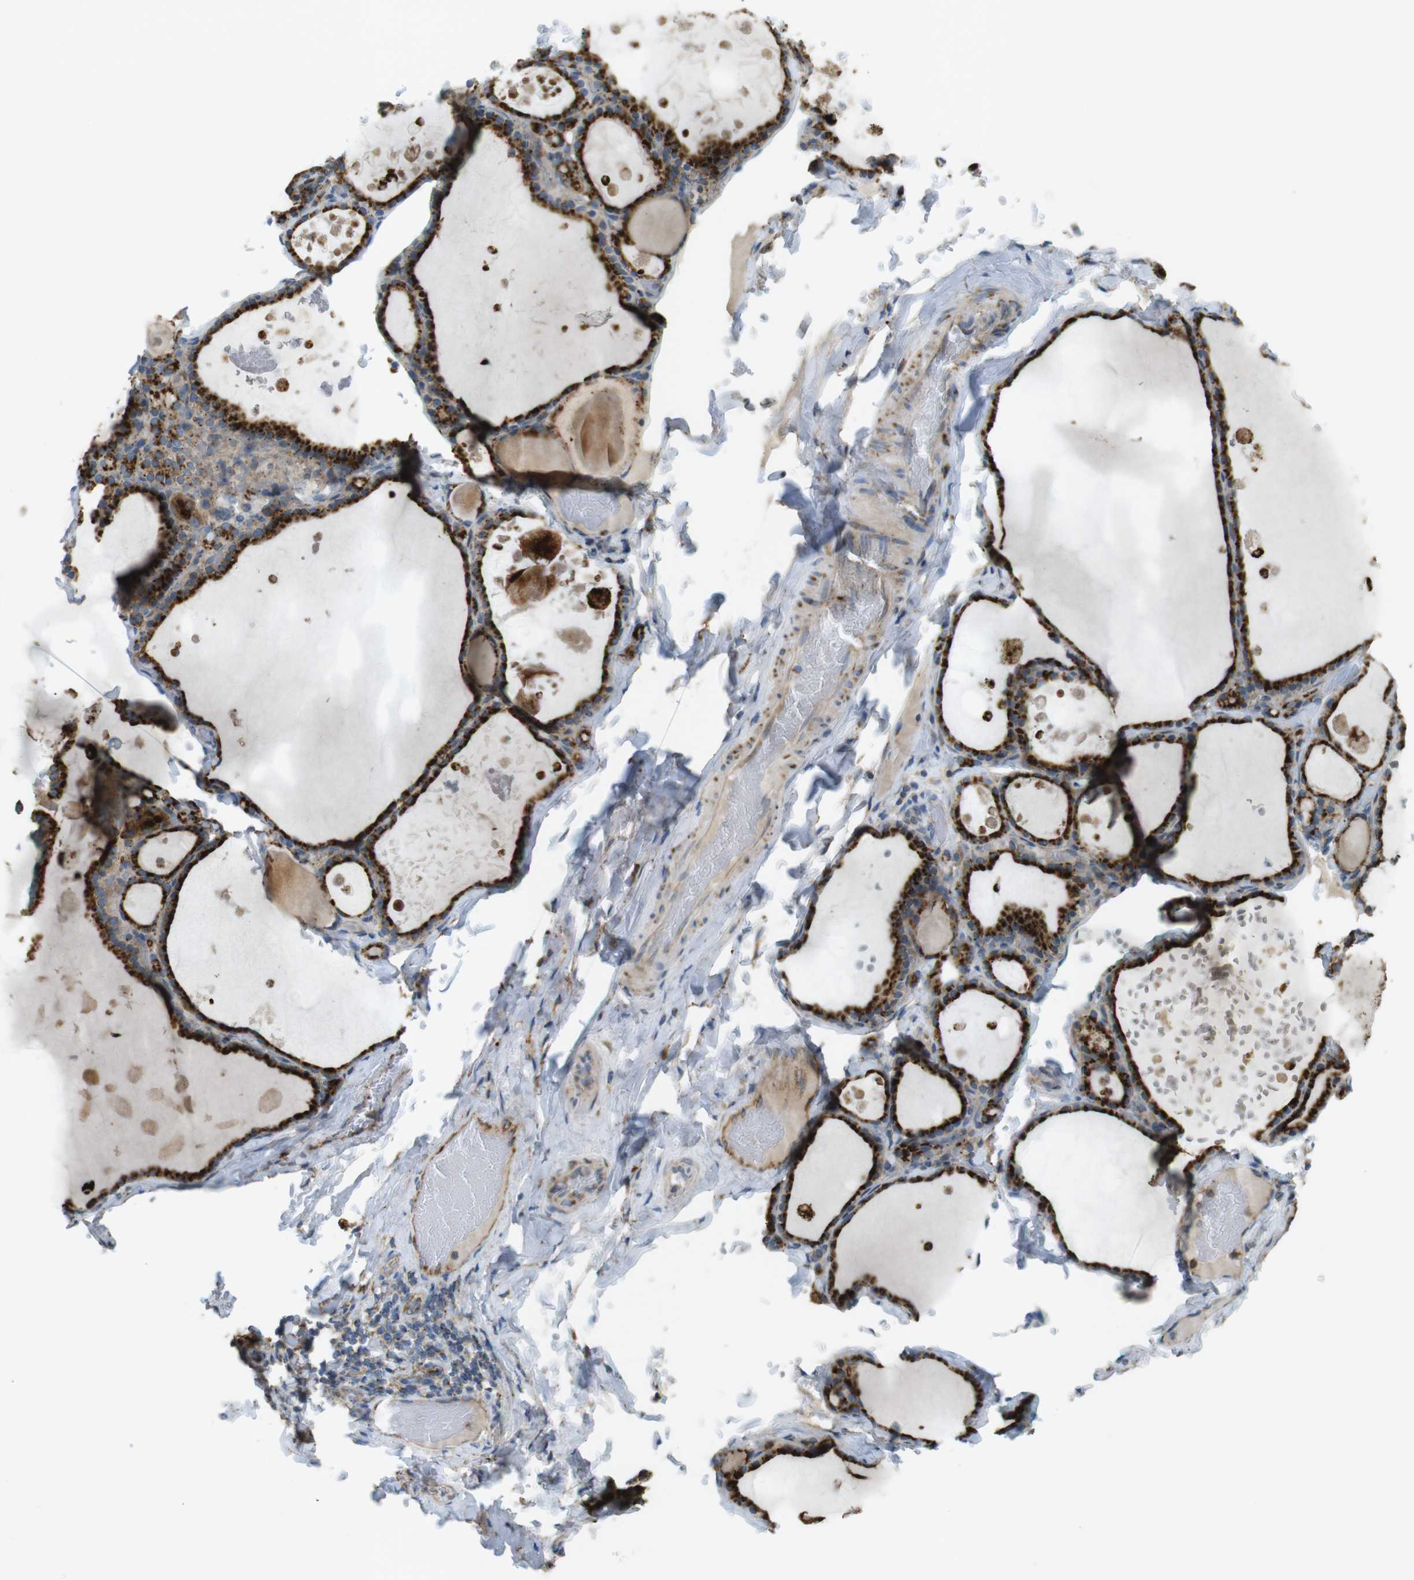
{"staining": {"intensity": "strong", "quantity": ">75%", "location": "cytoplasmic/membranous"}, "tissue": "thyroid gland", "cell_type": "Glandular cells", "image_type": "normal", "snomed": [{"axis": "morphology", "description": "Normal tissue, NOS"}, {"axis": "topography", "description": "Thyroid gland"}], "caption": "Protein staining shows strong cytoplasmic/membranous expression in approximately >75% of glandular cells in unremarkable thyroid gland. Nuclei are stained in blue.", "gene": "LAMP1", "patient": {"sex": "male", "age": 56}}